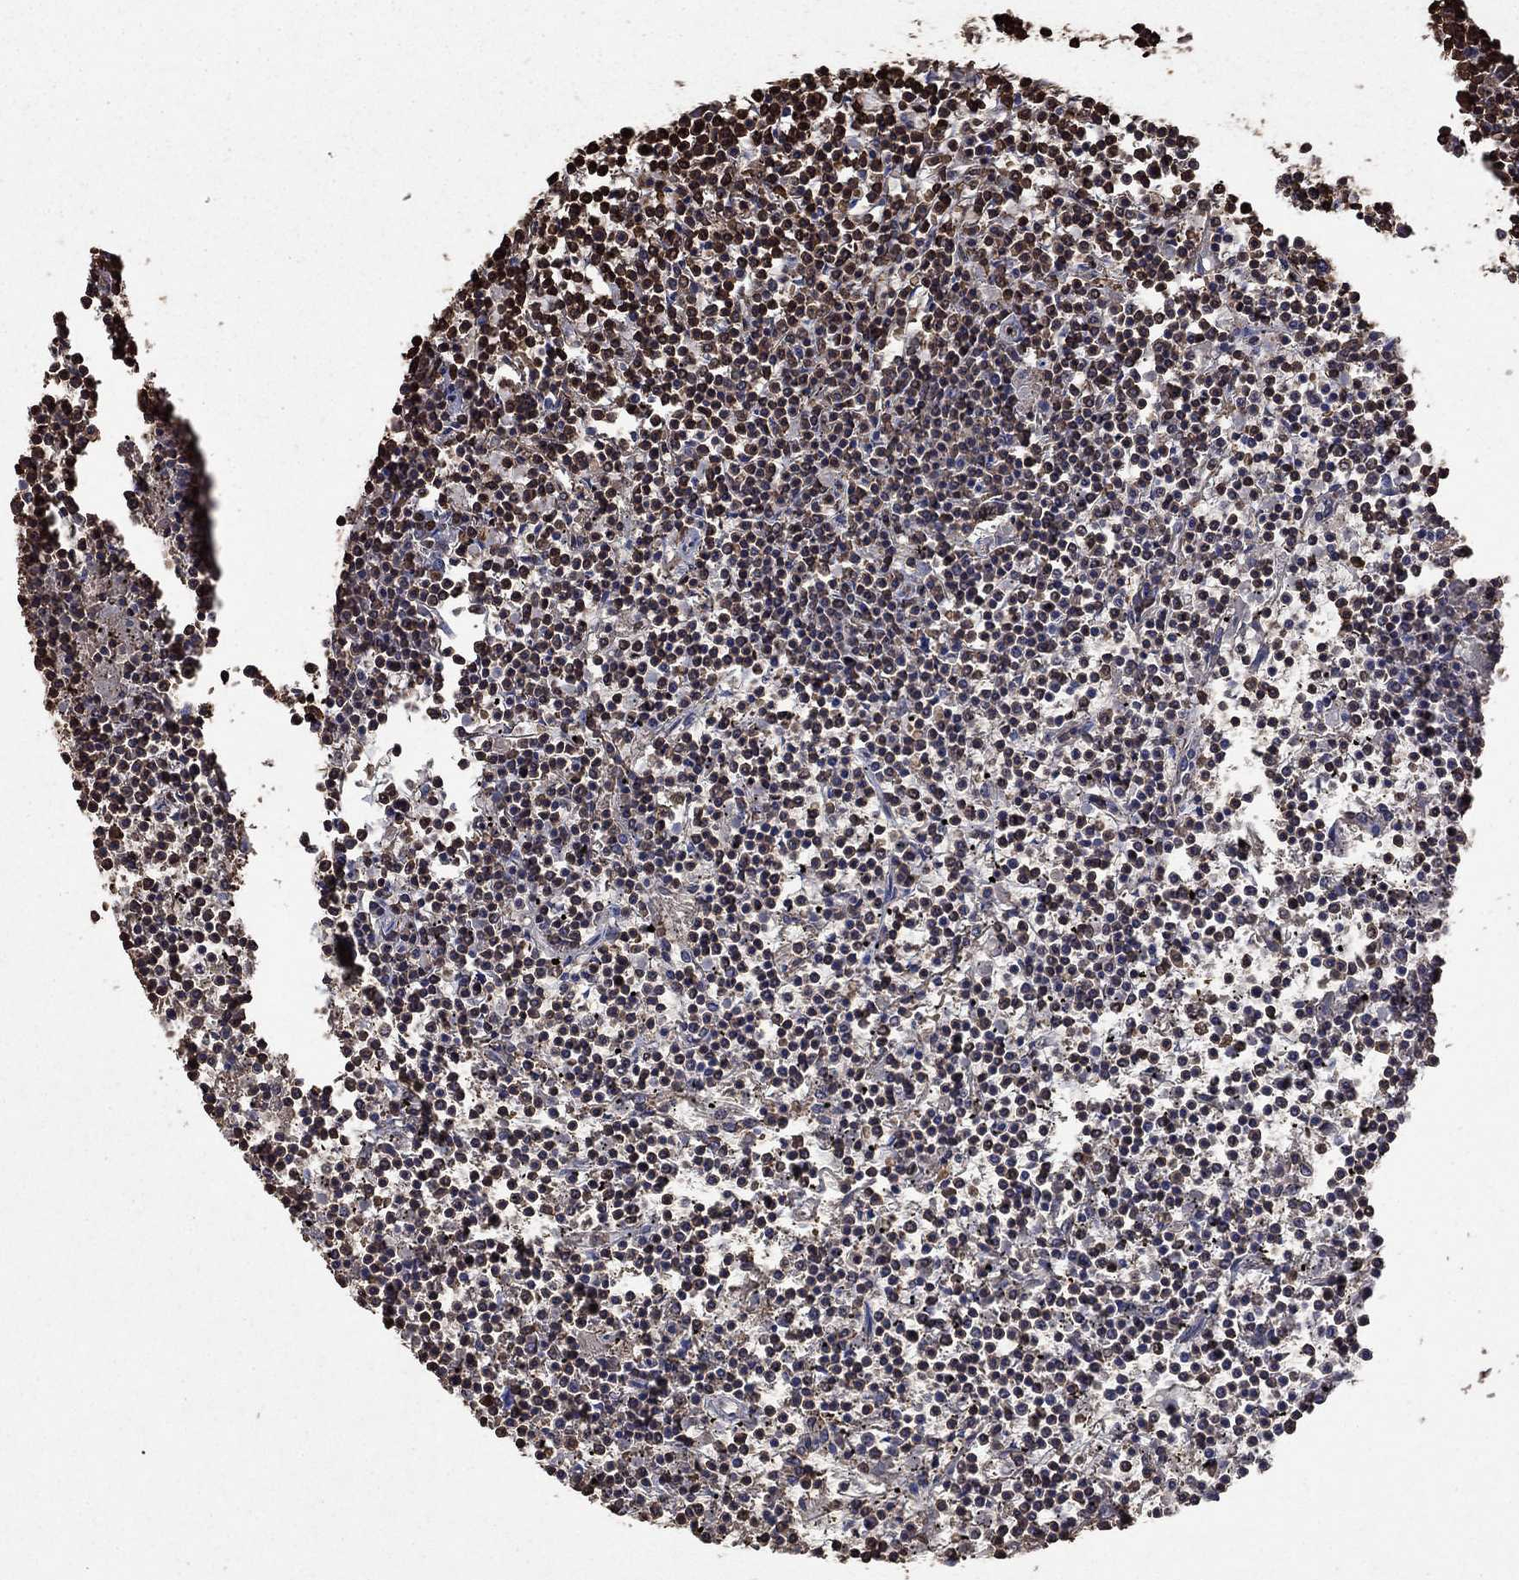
{"staining": {"intensity": "negative", "quantity": "none", "location": "none"}, "tissue": "lymphoma", "cell_type": "Tumor cells", "image_type": "cancer", "snomed": [{"axis": "morphology", "description": "Malignant lymphoma, non-Hodgkin's type, Low grade"}, {"axis": "topography", "description": "Spleen"}], "caption": "Protein analysis of low-grade malignant lymphoma, non-Hodgkin's type displays no significant positivity in tumor cells.", "gene": "GAPDH", "patient": {"sex": "female", "age": 19}}